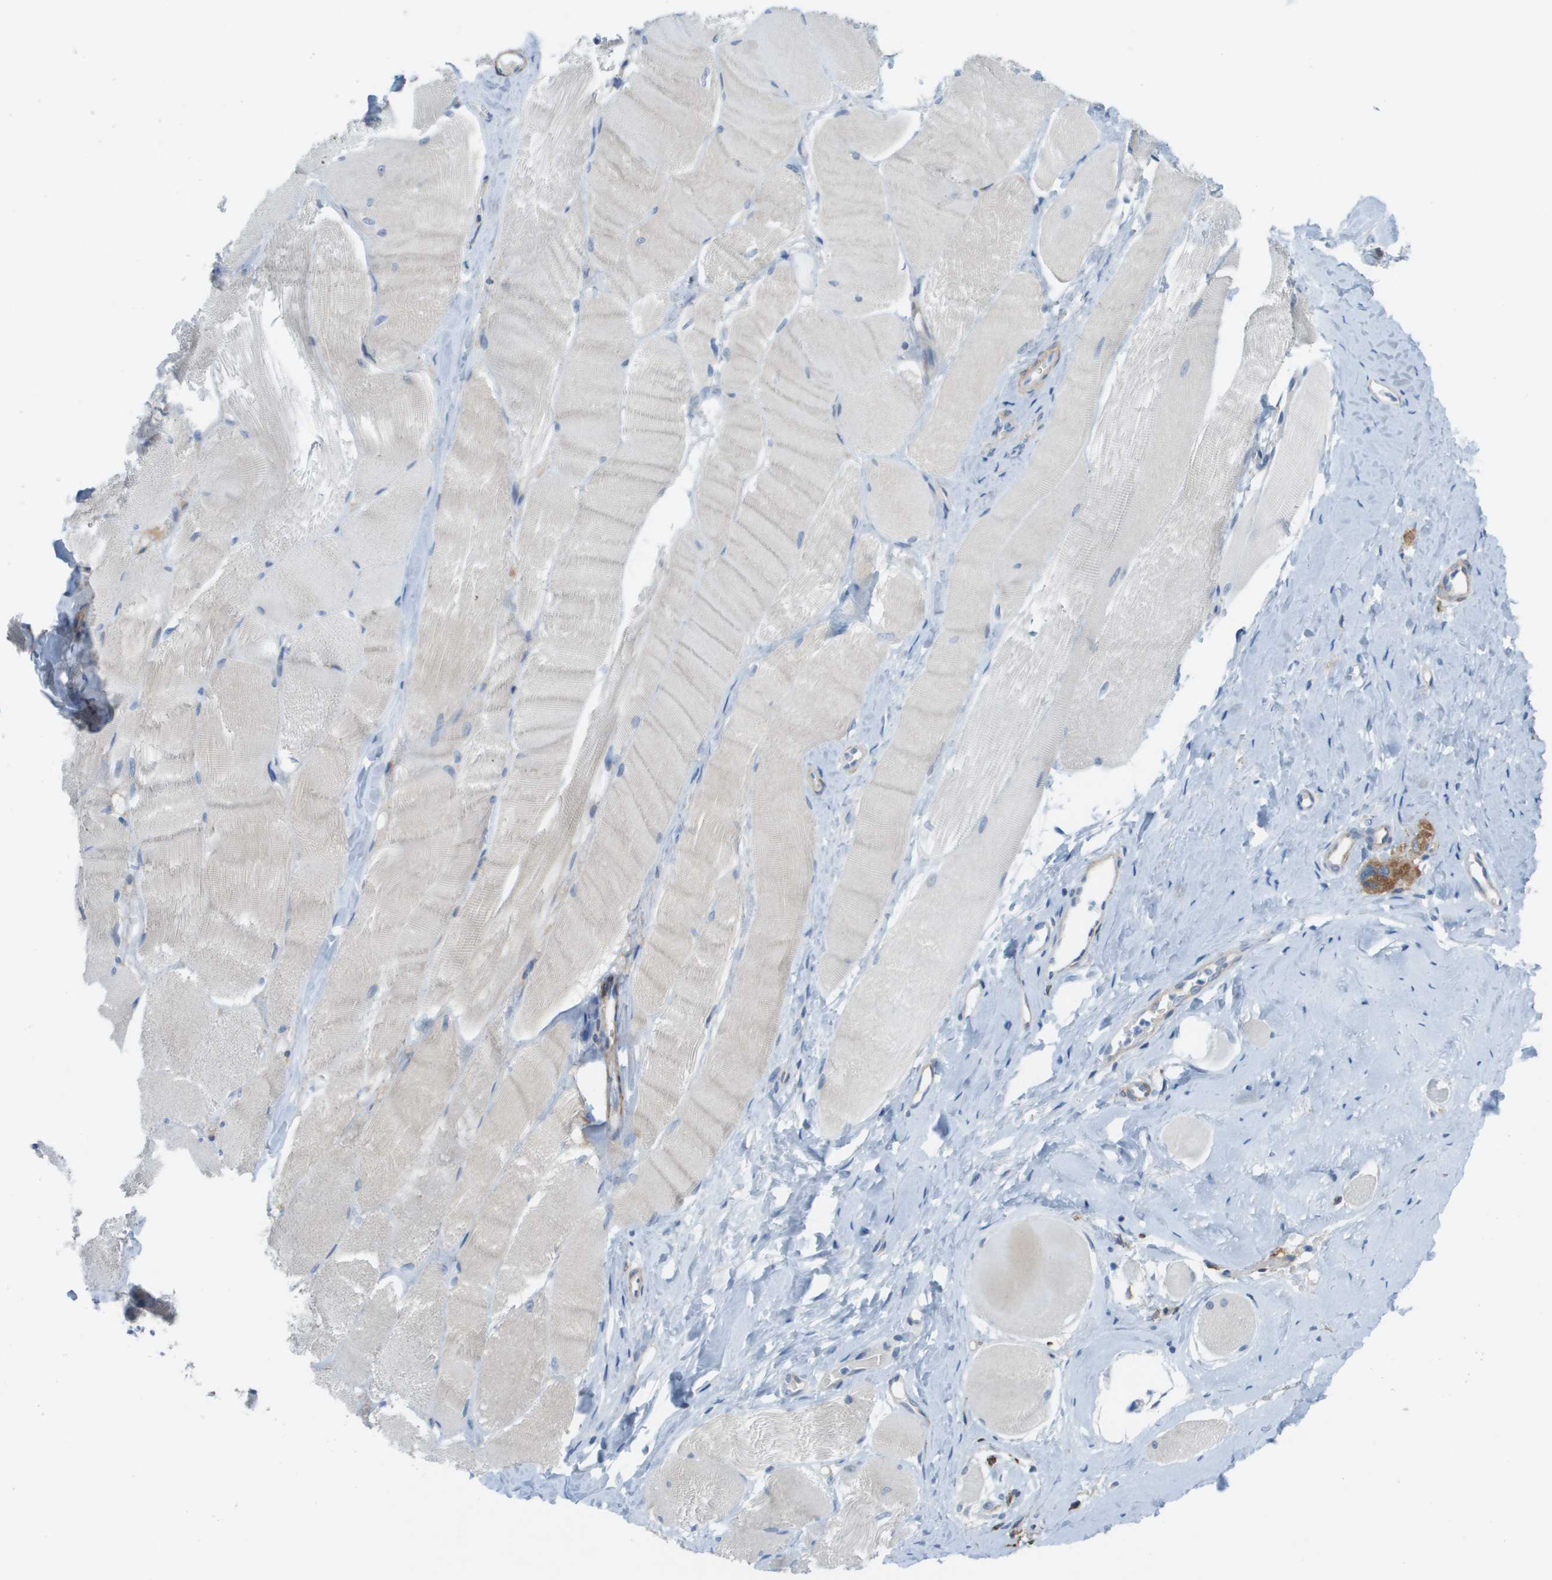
{"staining": {"intensity": "negative", "quantity": "none", "location": "none"}, "tissue": "skeletal muscle", "cell_type": "Myocytes", "image_type": "normal", "snomed": [{"axis": "morphology", "description": "Normal tissue, NOS"}, {"axis": "morphology", "description": "Squamous cell carcinoma, NOS"}, {"axis": "topography", "description": "Skeletal muscle"}], "caption": "This is a image of immunohistochemistry staining of unremarkable skeletal muscle, which shows no staining in myocytes.", "gene": "ZBTB43", "patient": {"sex": "male", "age": 51}}